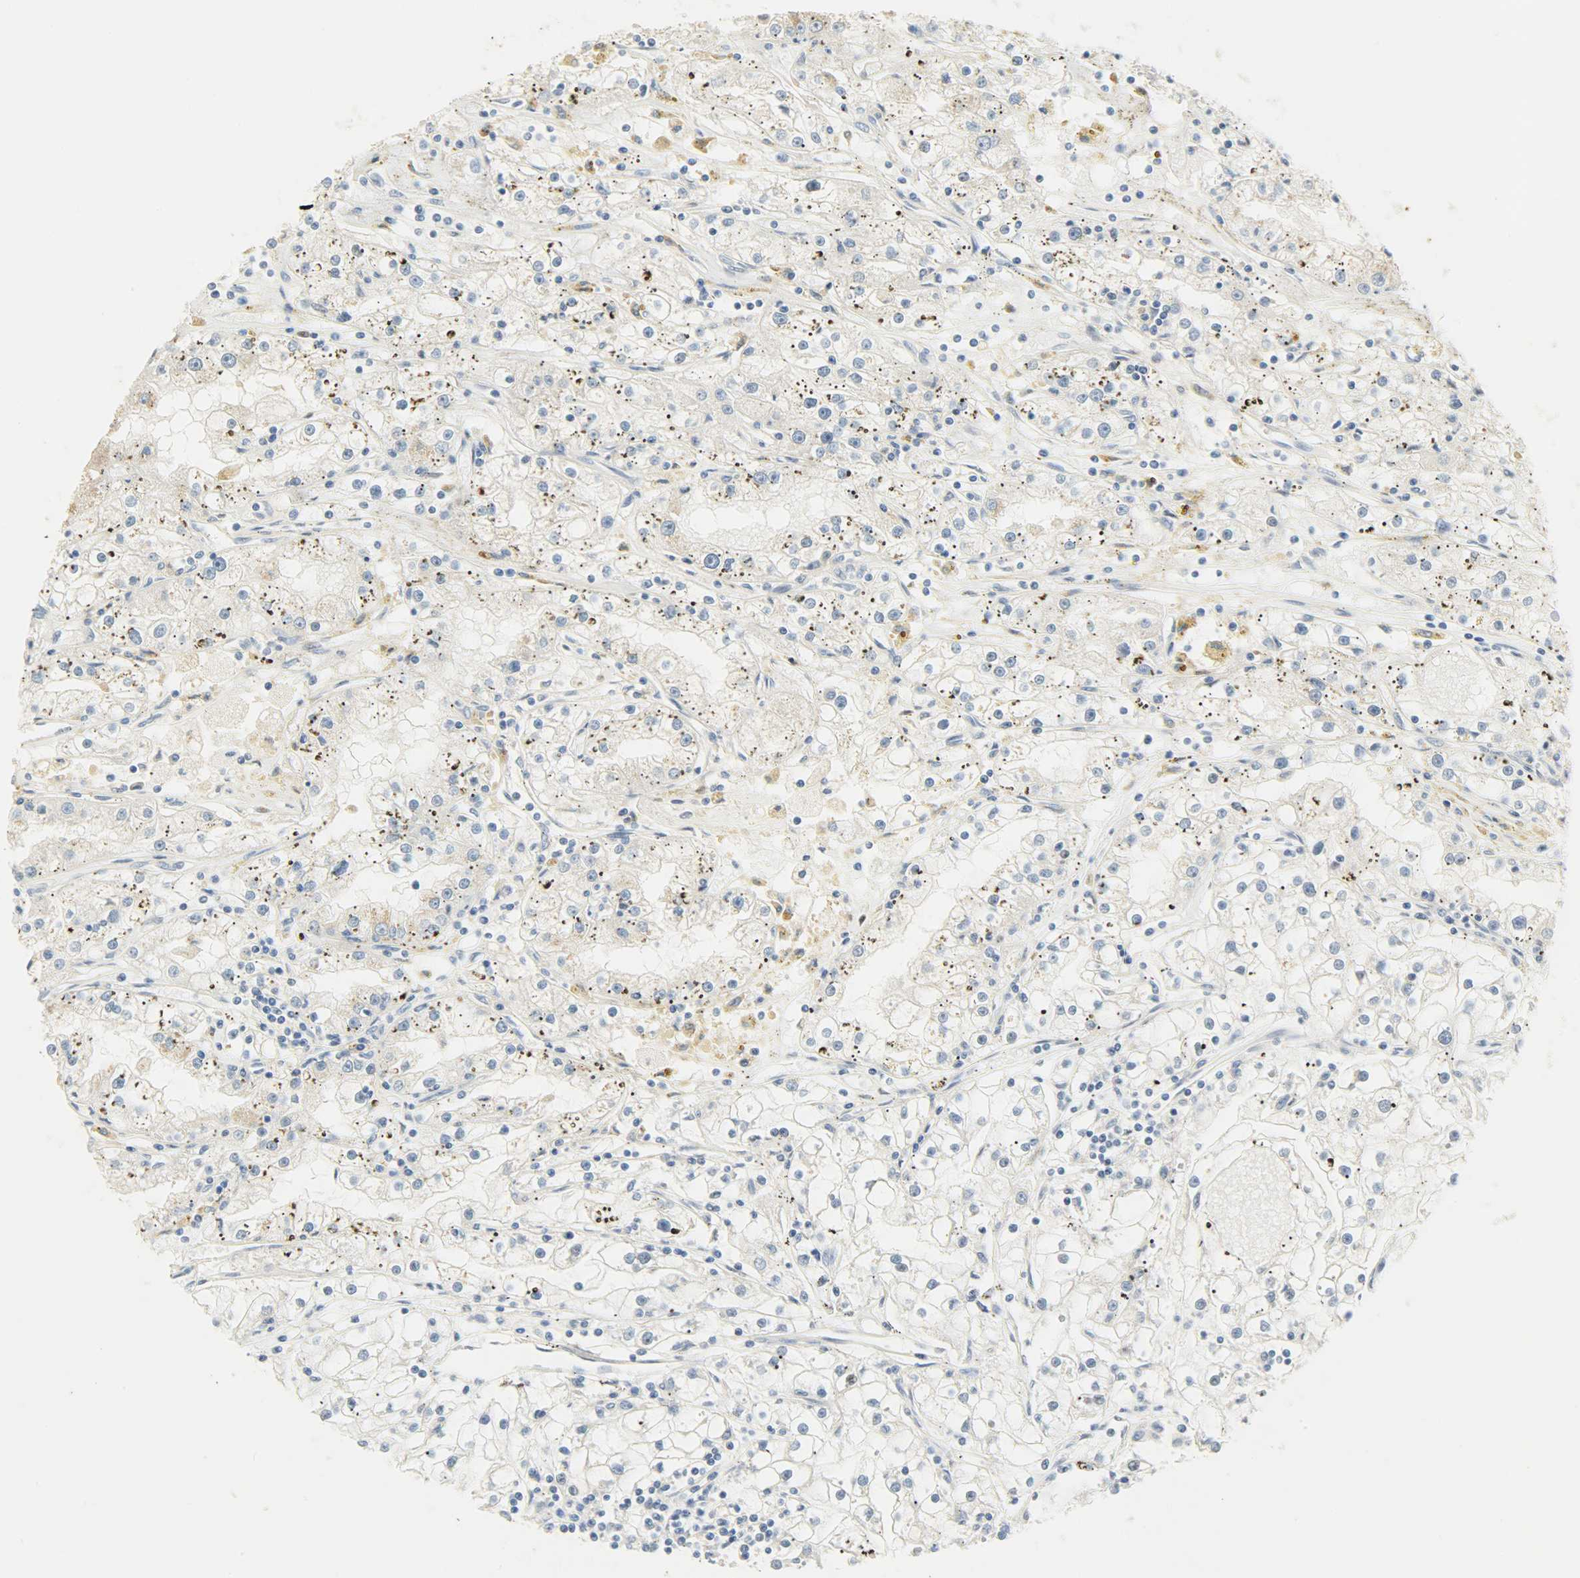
{"staining": {"intensity": "negative", "quantity": "none", "location": "none"}, "tissue": "renal cancer", "cell_type": "Tumor cells", "image_type": "cancer", "snomed": [{"axis": "morphology", "description": "Adenocarcinoma, NOS"}, {"axis": "topography", "description": "Kidney"}], "caption": "A photomicrograph of renal cancer stained for a protein exhibits no brown staining in tumor cells.", "gene": "JUNB", "patient": {"sex": "male", "age": 56}}